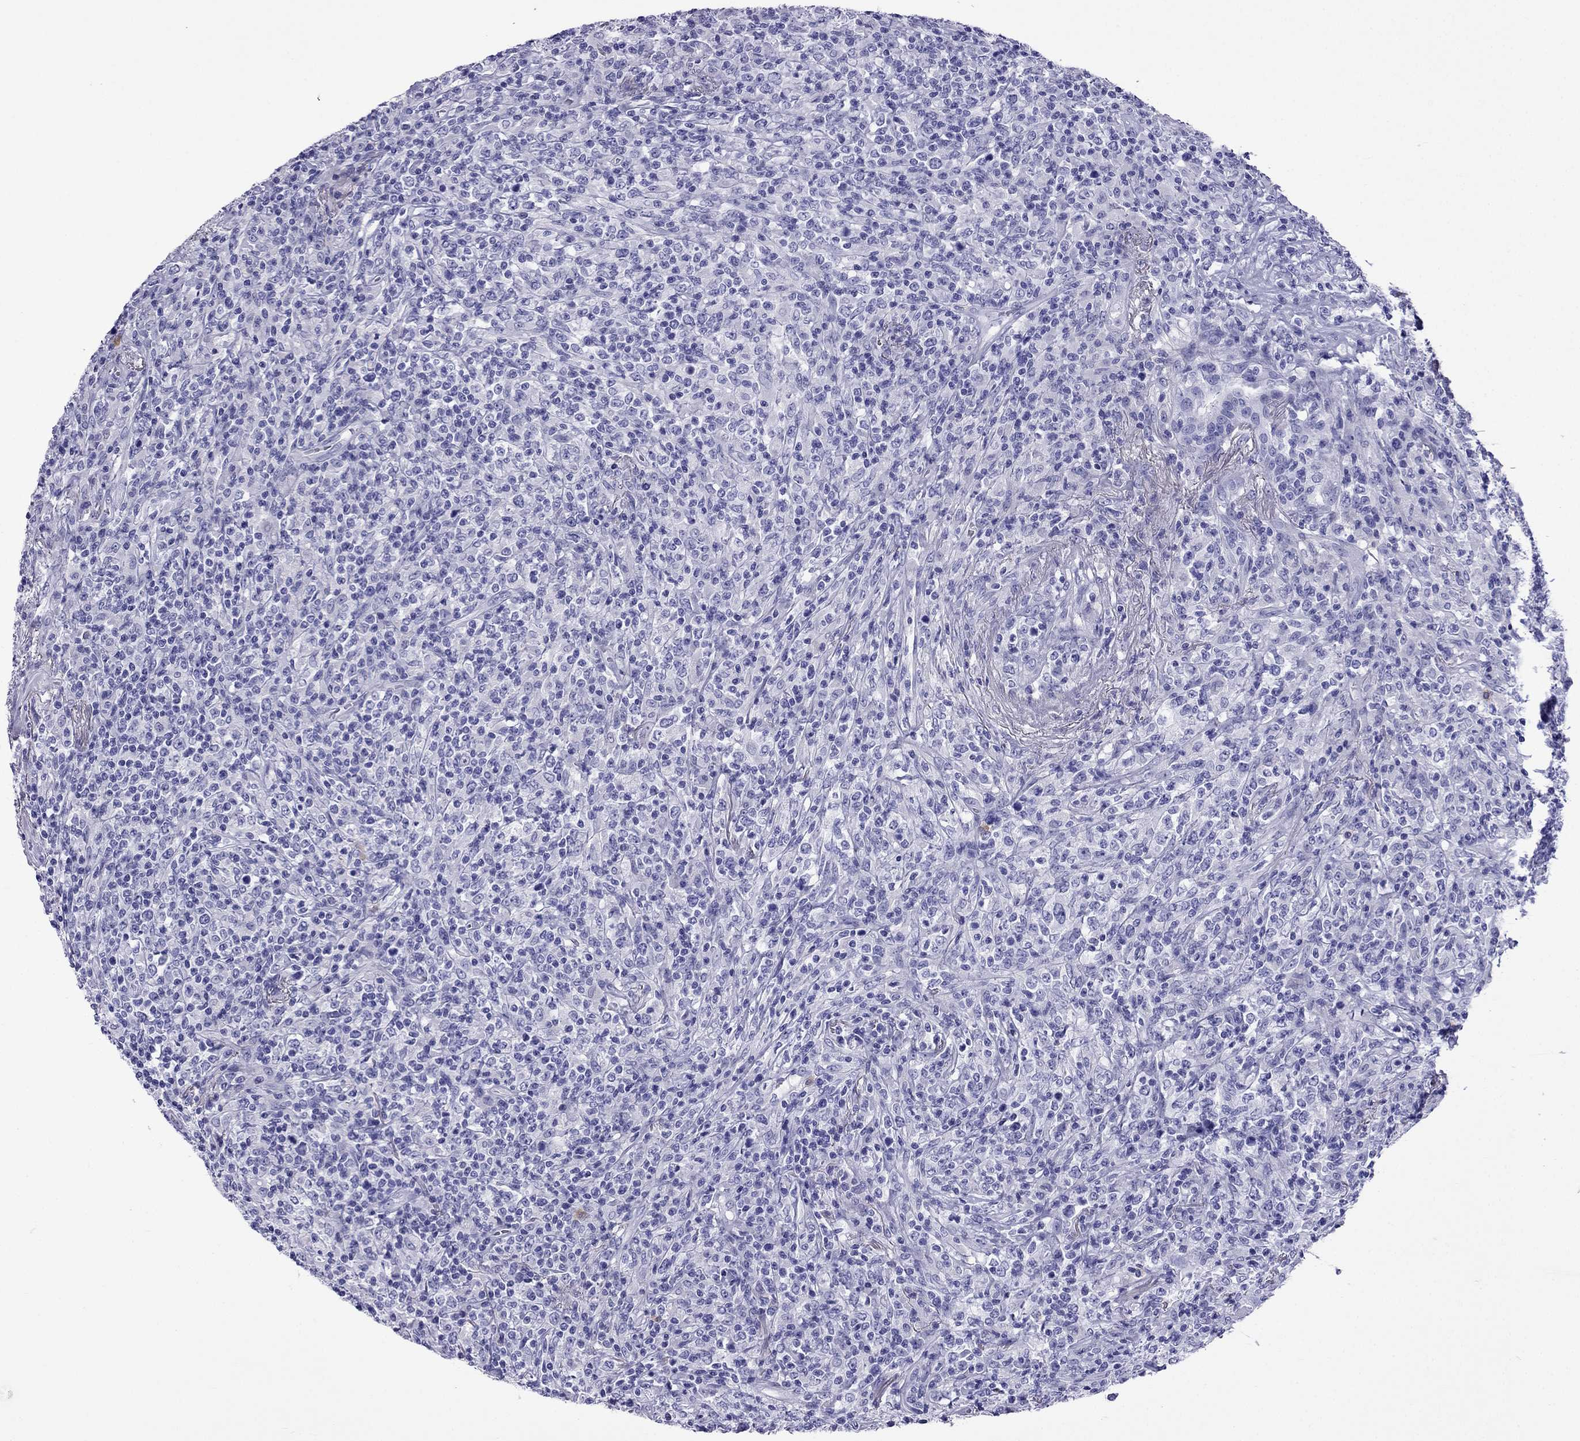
{"staining": {"intensity": "negative", "quantity": "none", "location": "none"}, "tissue": "lymphoma", "cell_type": "Tumor cells", "image_type": "cancer", "snomed": [{"axis": "morphology", "description": "Malignant lymphoma, non-Hodgkin's type, High grade"}, {"axis": "topography", "description": "Lung"}], "caption": "This is an IHC photomicrograph of lymphoma. There is no expression in tumor cells.", "gene": "ARR3", "patient": {"sex": "male", "age": 79}}